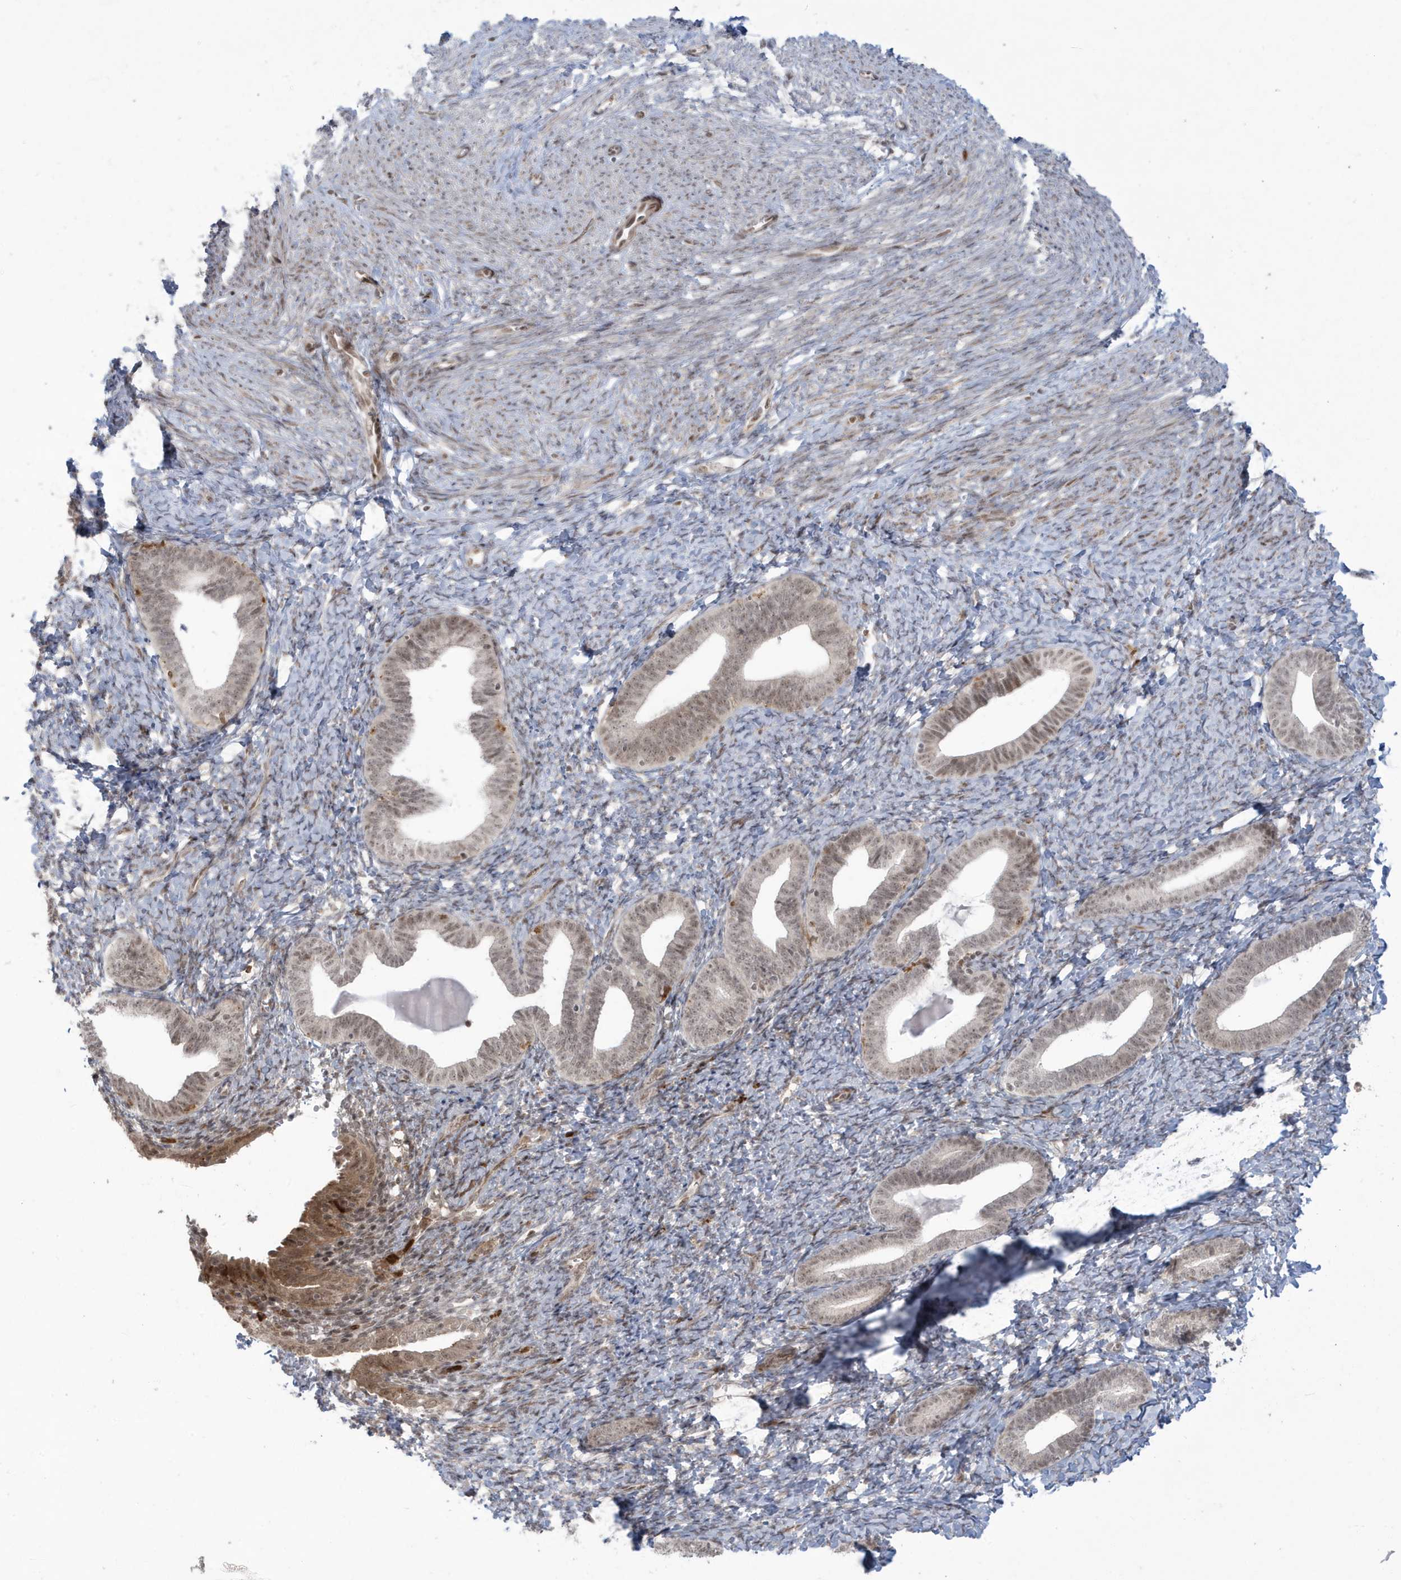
{"staining": {"intensity": "weak", "quantity": "25%-75%", "location": "nuclear"}, "tissue": "endometrium", "cell_type": "Cells in endometrial stroma", "image_type": "normal", "snomed": [{"axis": "morphology", "description": "Normal tissue, NOS"}, {"axis": "topography", "description": "Endometrium"}], "caption": "Endometrium stained with DAB (3,3'-diaminobenzidine) immunohistochemistry shows low levels of weak nuclear positivity in approximately 25%-75% of cells in endometrial stroma. (brown staining indicates protein expression, while blue staining denotes nuclei).", "gene": "C1orf52", "patient": {"sex": "female", "age": 72}}